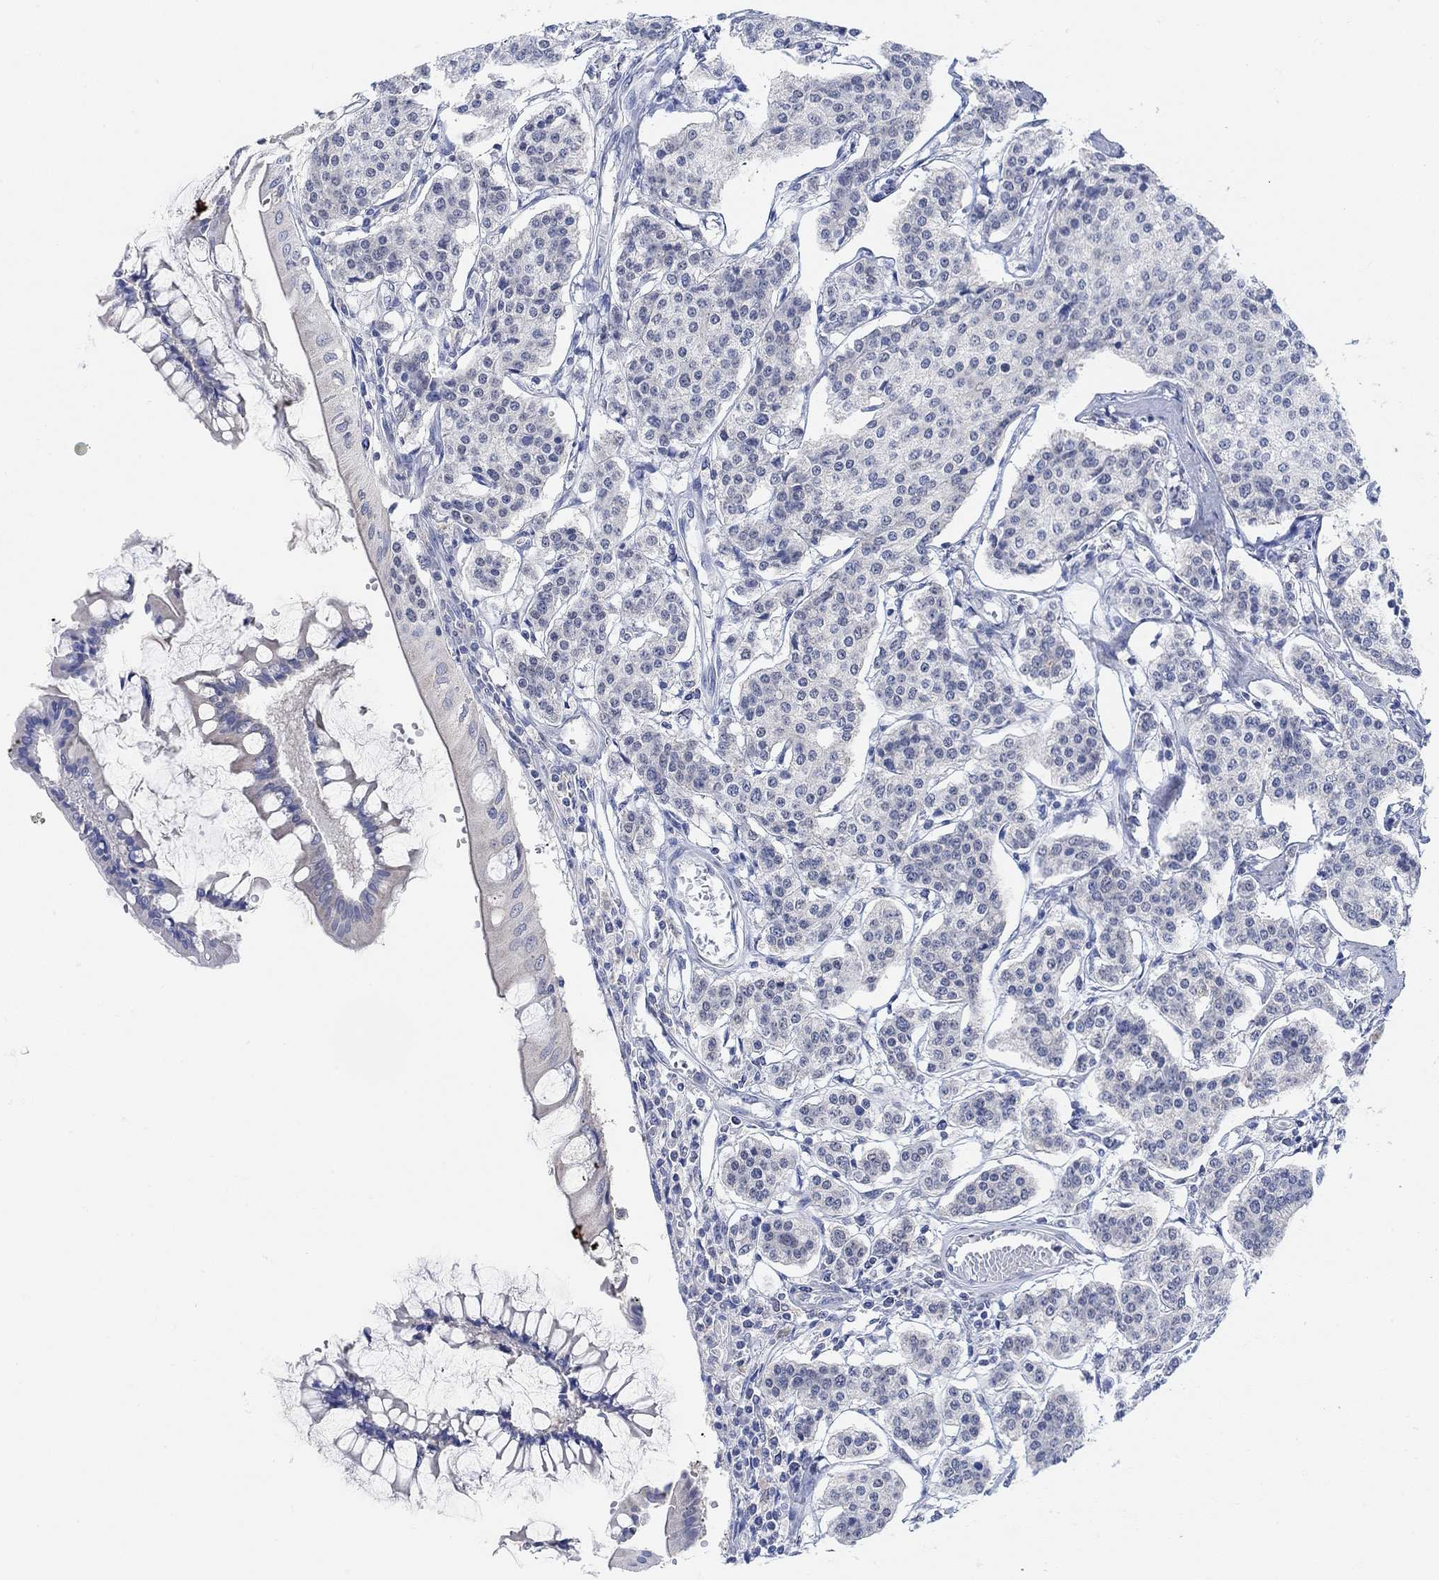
{"staining": {"intensity": "negative", "quantity": "none", "location": "none"}, "tissue": "carcinoid", "cell_type": "Tumor cells", "image_type": "cancer", "snomed": [{"axis": "morphology", "description": "Carcinoid, malignant, NOS"}, {"axis": "topography", "description": "Small intestine"}], "caption": "The image displays no significant expression in tumor cells of carcinoid (malignant).", "gene": "RIMS1", "patient": {"sex": "female", "age": 65}}